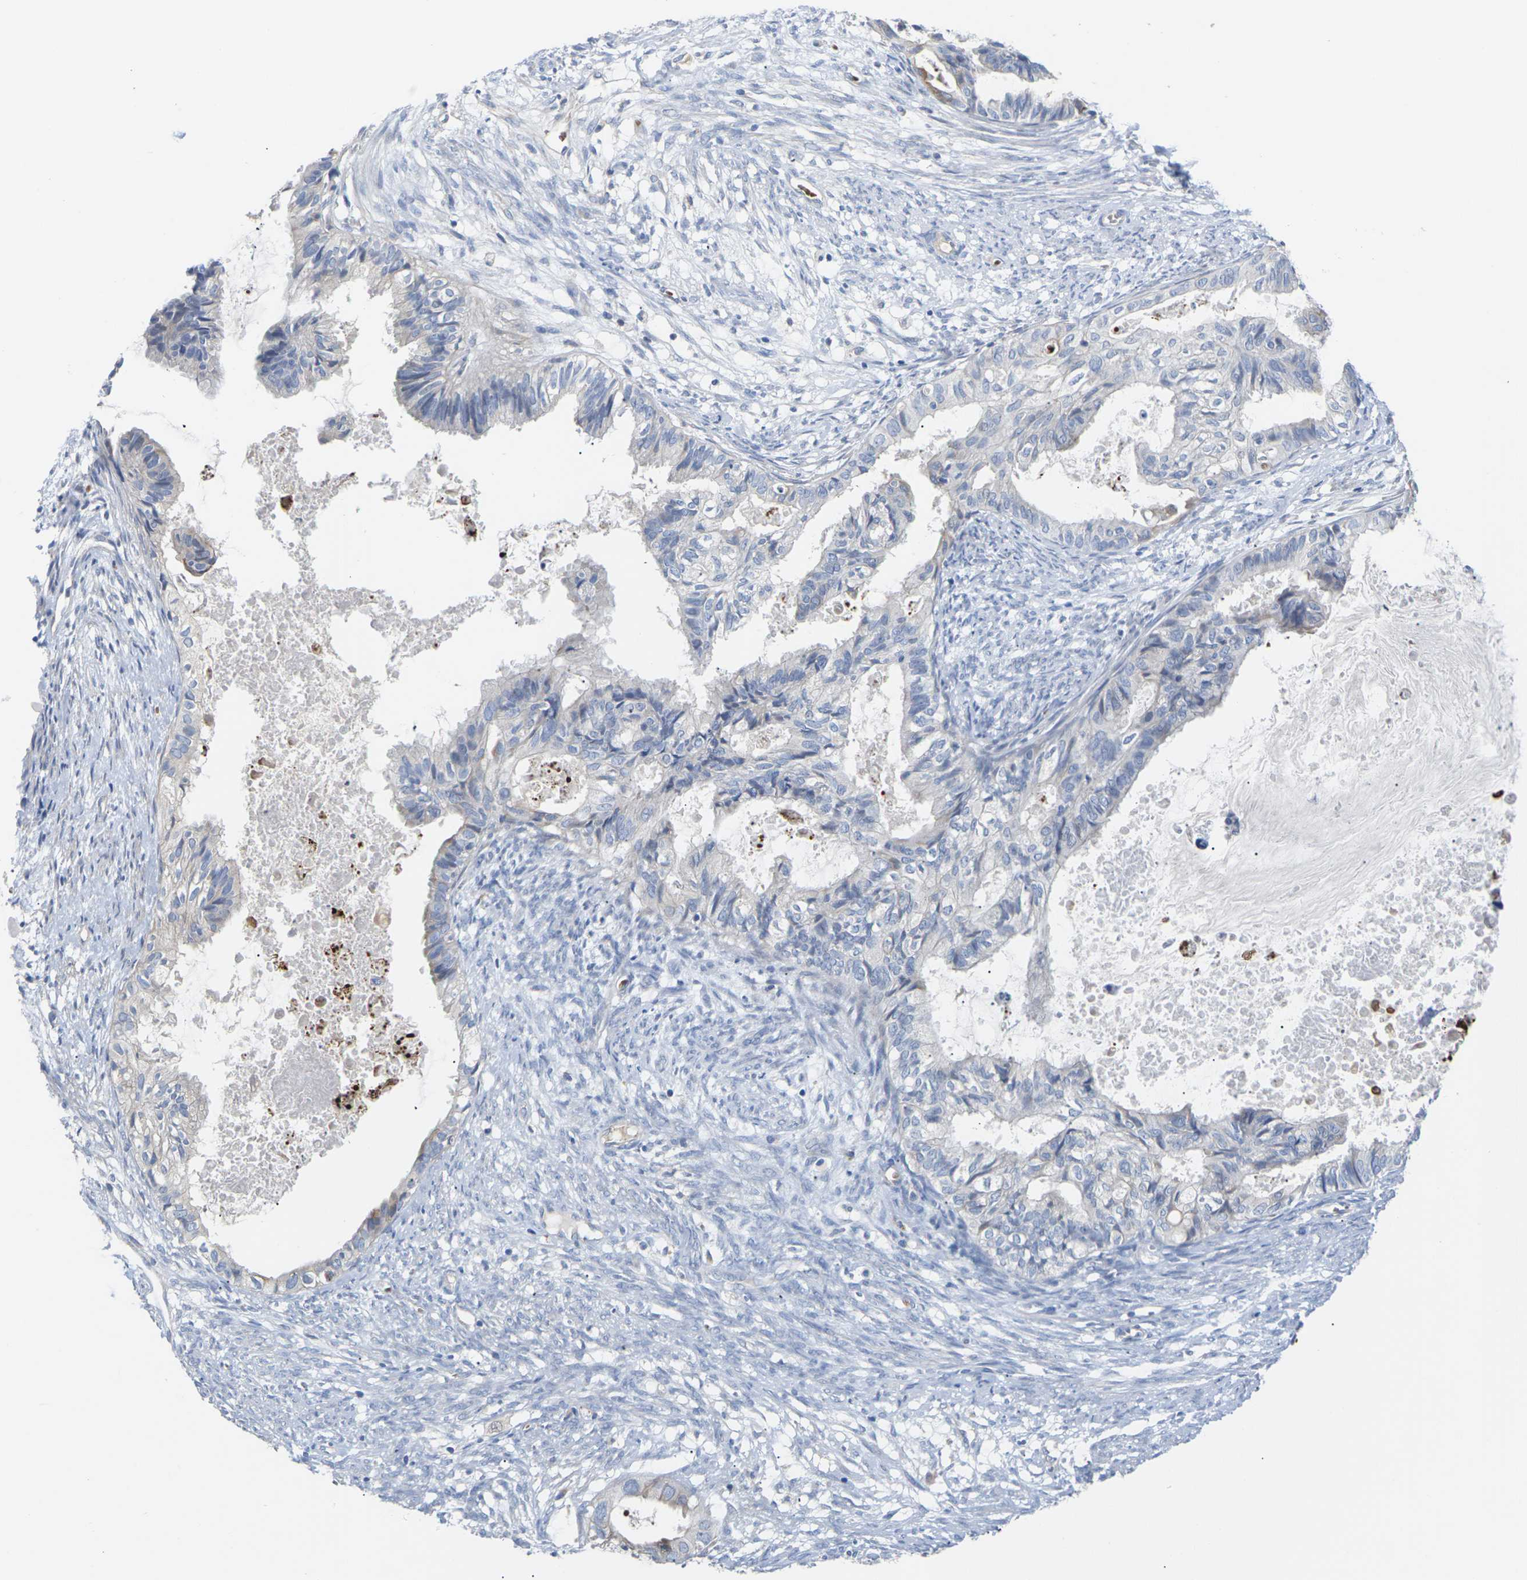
{"staining": {"intensity": "weak", "quantity": "<25%", "location": "cytoplasmic/membranous"}, "tissue": "cervical cancer", "cell_type": "Tumor cells", "image_type": "cancer", "snomed": [{"axis": "morphology", "description": "Normal tissue, NOS"}, {"axis": "morphology", "description": "Adenocarcinoma, NOS"}, {"axis": "topography", "description": "Cervix"}, {"axis": "topography", "description": "Endometrium"}], "caption": "Tumor cells show no significant protein expression in cervical adenocarcinoma. (Immunohistochemistry, brightfield microscopy, high magnification).", "gene": "TMCO4", "patient": {"sex": "female", "age": 86}}